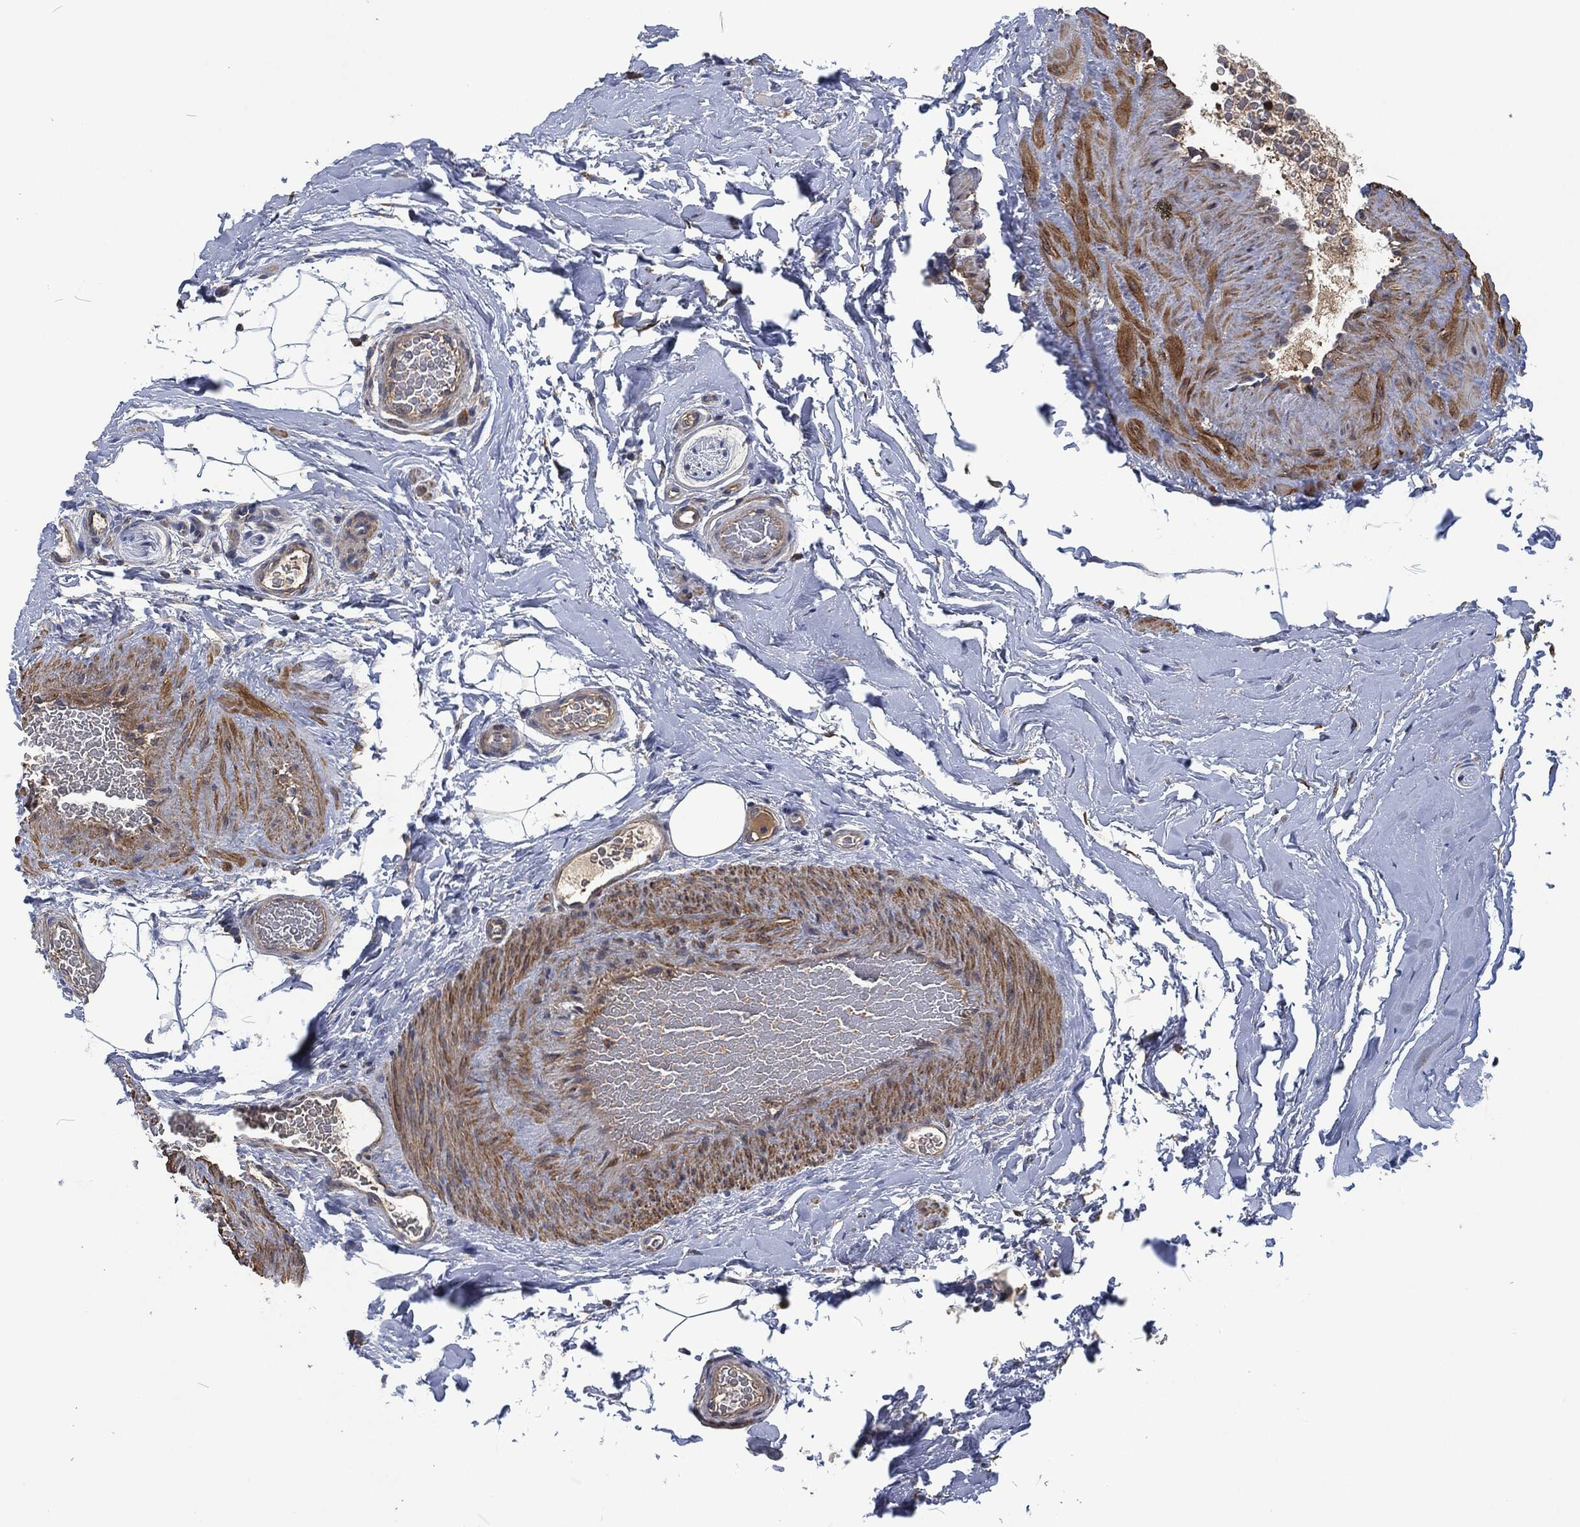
{"staining": {"intensity": "negative", "quantity": "none", "location": "none"}, "tissue": "adipose tissue", "cell_type": "Adipocytes", "image_type": "normal", "snomed": [{"axis": "morphology", "description": "Normal tissue, NOS"}, {"axis": "topography", "description": "Soft tissue"}, {"axis": "topography", "description": "Vascular tissue"}], "caption": "DAB (3,3'-diaminobenzidine) immunohistochemical staining of unremarkable human adipose tissue demonstrates no significant staining in adipocytes.", "gene": "LGALS9", "patient": {"sex": "male", "age": 41}}